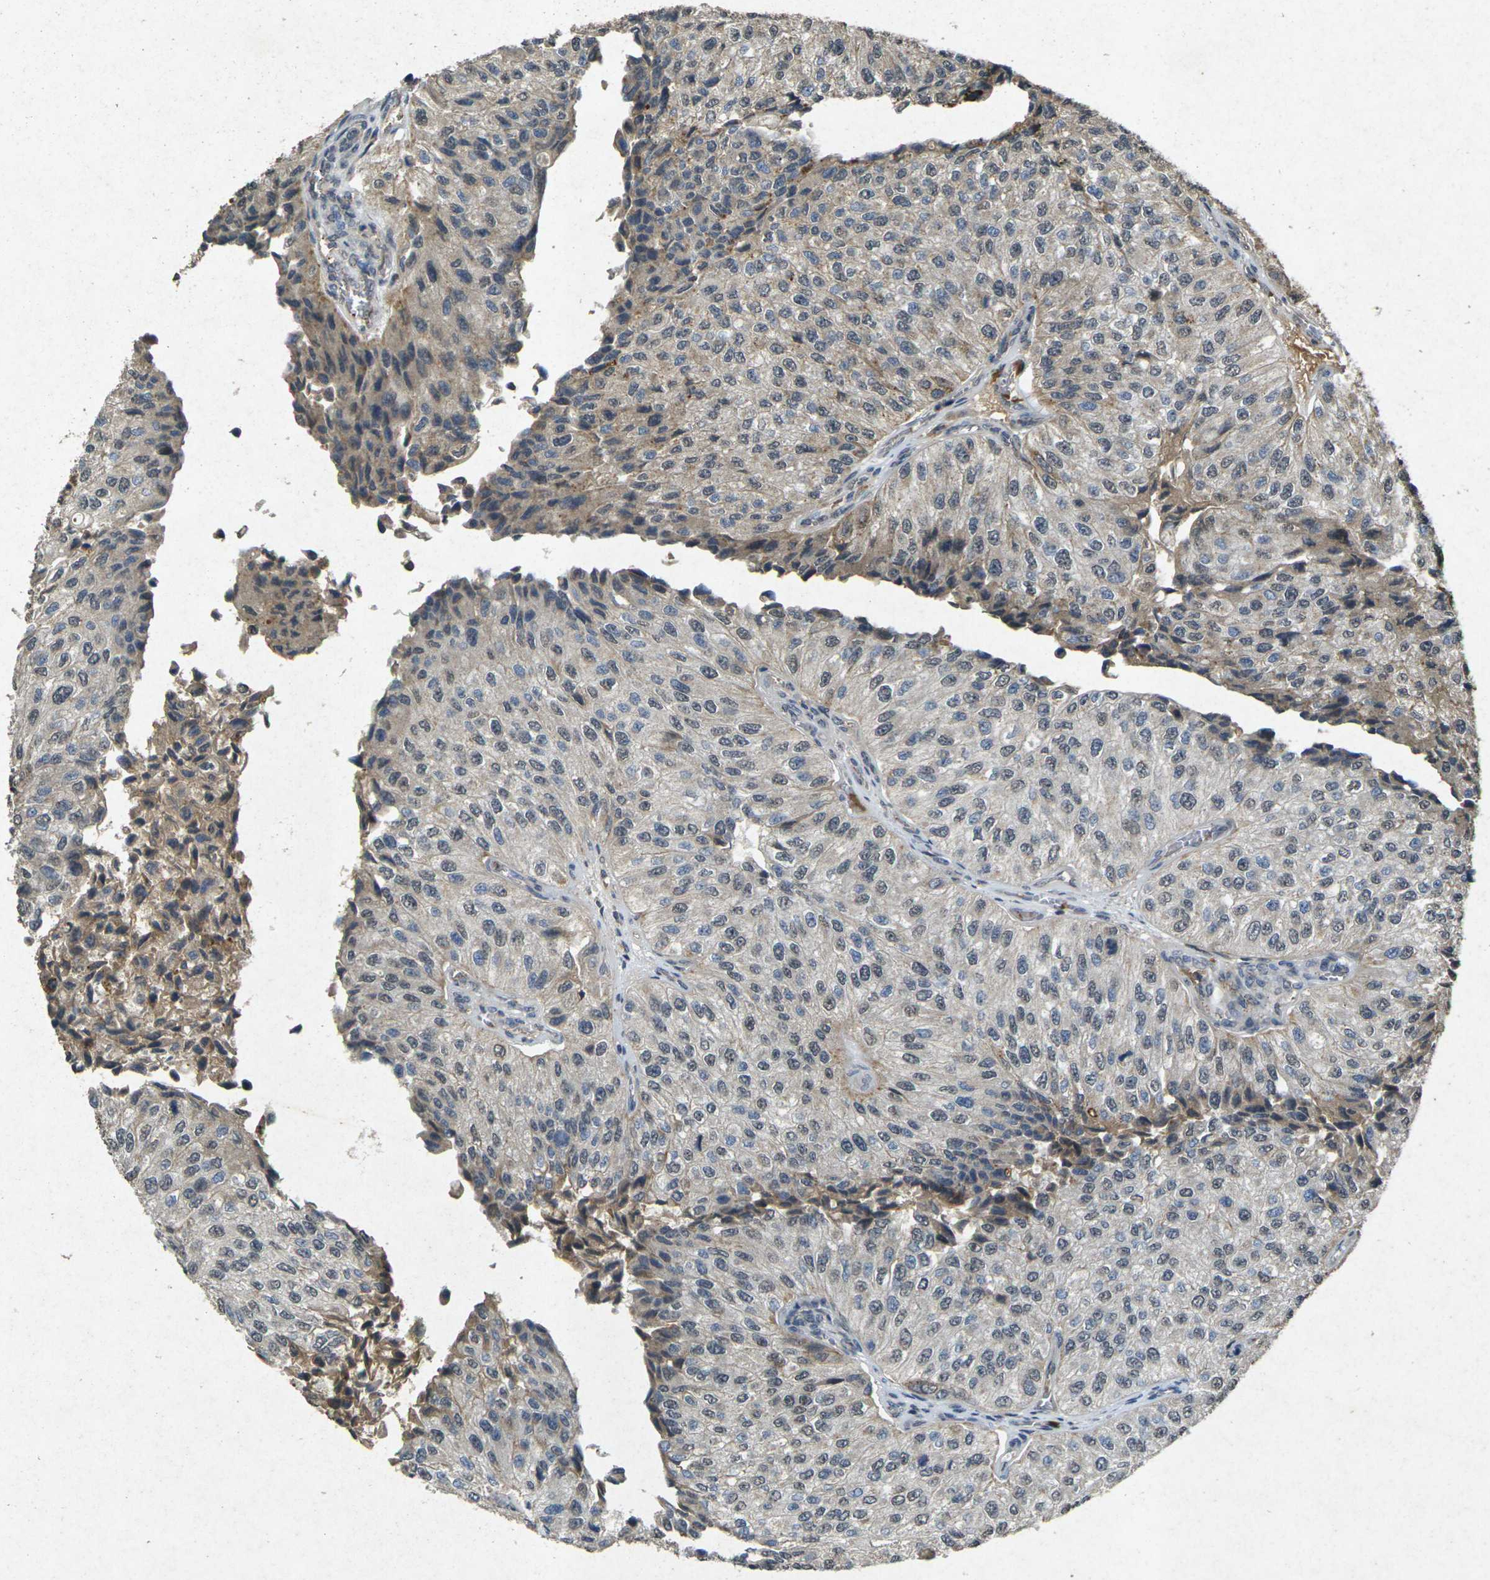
{"staining": {"intensity": "moderate", "quantity": "<25%", "location": "cytoplasmic/membranous"}, "tissue": "urothelial cancer", "cell_type": "Tumor cells", "image_type": "cancer", "snomed": [{"axis": "morphology", "description": "Urothelial carcinoma, High grade"}, {"axis": "topography", "description": "Kidney"}, {"axis": "topography", "description": "Urinary bladder"}], "caption": "A high-resolution histopathology image shows immunohistochemistry staining of high-grade urothelial carcinoma, which exhibits moderate cytoplasmic/membranous expression in about <25% of tumor cells.", "gene": "RGMA", "patient": {"sex": "male", "age": 77}}